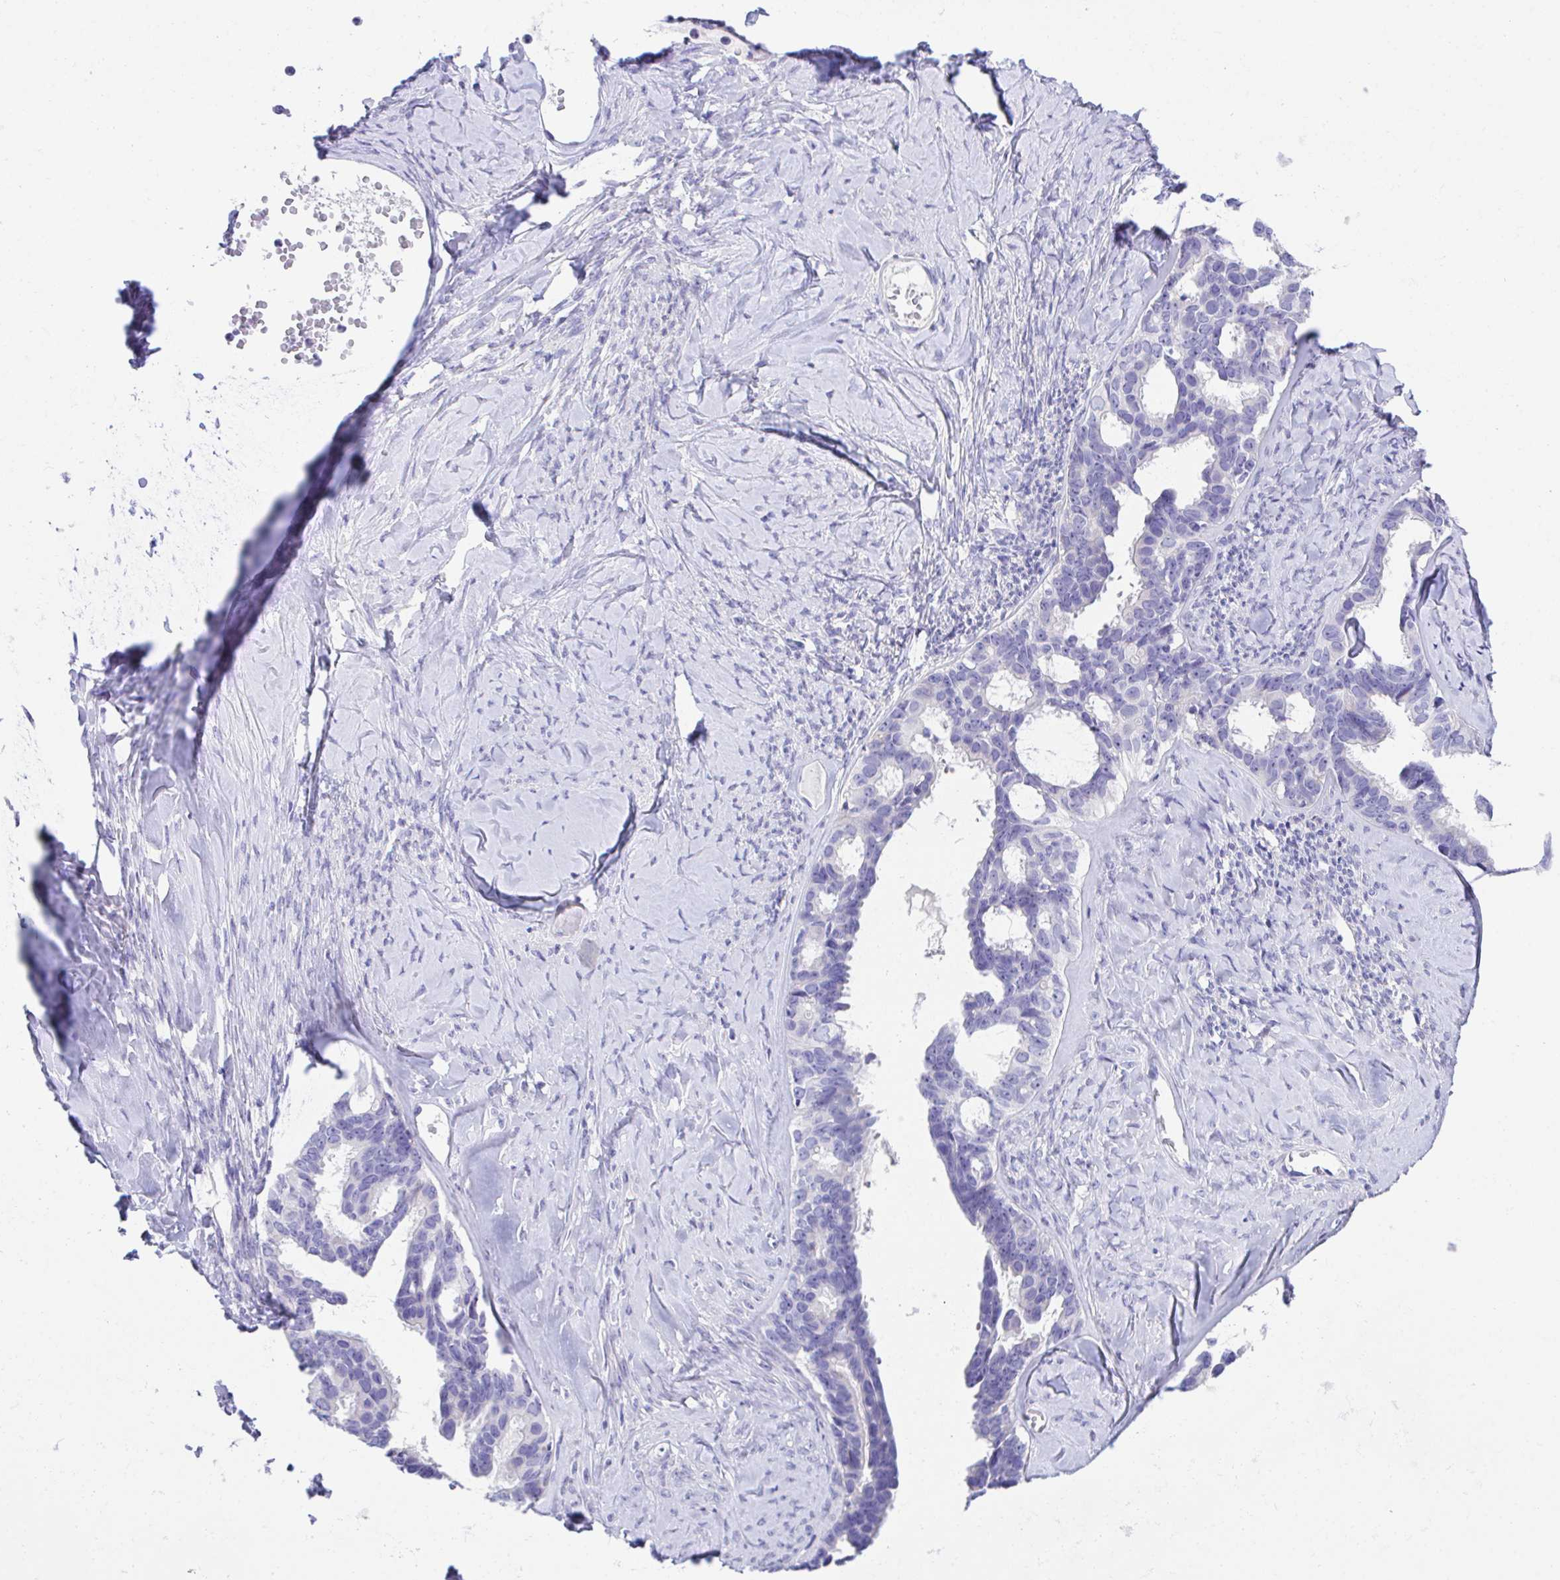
{"staining": {"intensity": "strong", "quantity": "<25%", "location": "cytoplasmic/membranous"}, "tissue": "ovarian cancer", "cell_type": "Tumor cells", "image_type": "cancer", "snomed": [{"axis": "morphology", "description": "Cystadenocarcinoma, serous, NOS"}, {"axis": "topography", "description": "Ovary"}], "caption": "An image of human ovarian cancer stained for a protein reveals strong cytoplasmic/membranous brown staining in tumor cells.", "gene": "SLC16A6", "patient": {"sex": "female", "age": 69}}